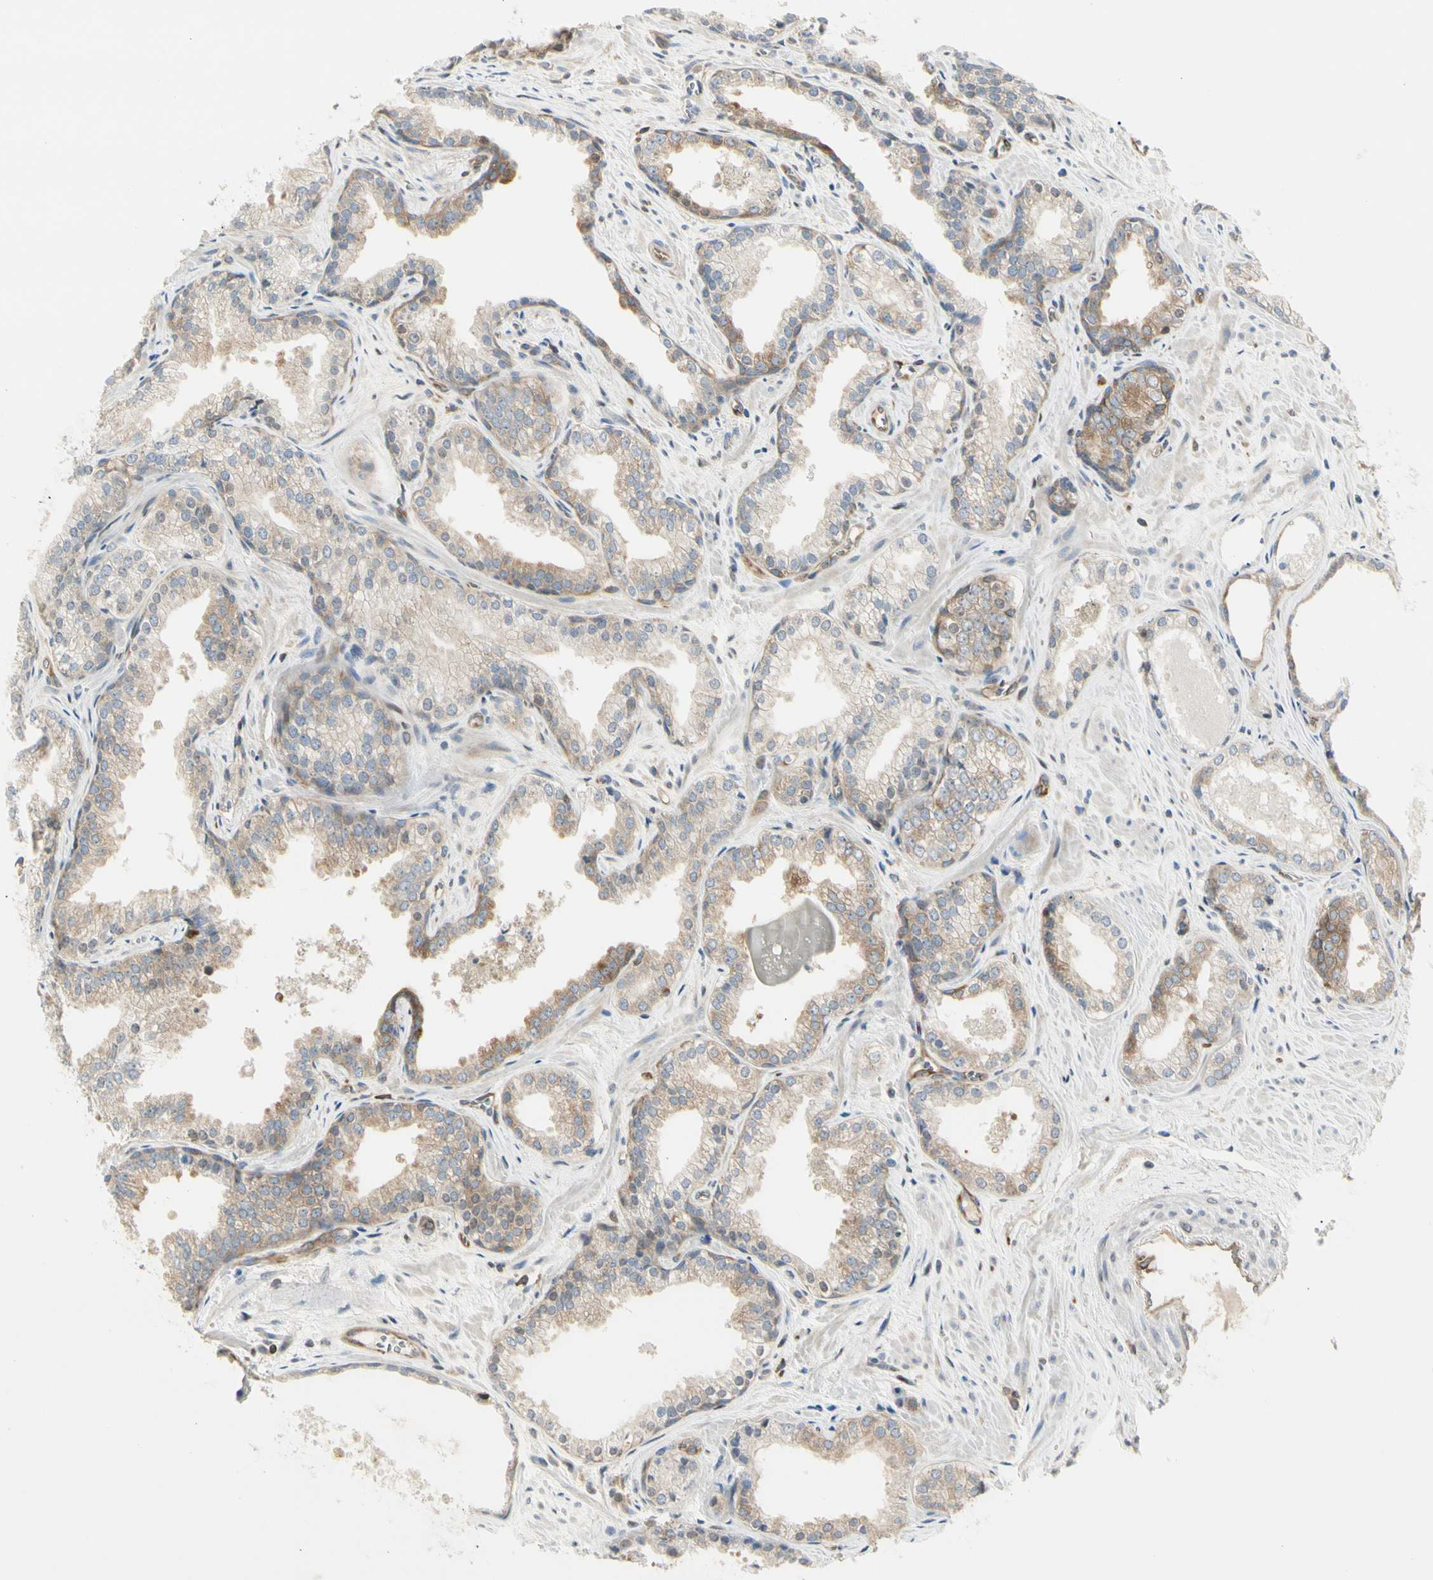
{"staining": {"intensity": "weak", "quantity": ">75%", "location": "cytoplasmic/membranous"}, "tissue": "prostate cancer", "cell_type": "Tumor cells", "image_type": "cancer", "snomed": [{"axis": "morphology", "description": "Adenocarcinoma, Low grade"}, {"axis": "topography", "description": "Prostate"}], "caption": "Immunohistochemical staining of human prostate cancer exhibits low levels of weak cytoplasmic/membranous protein staining in approximately >75% of tumor cells. (Brightfield microscopy of DAB IHC at high magnification).", "gene": "NFKB2", "patient": {"sex": "male", "age": 60}}